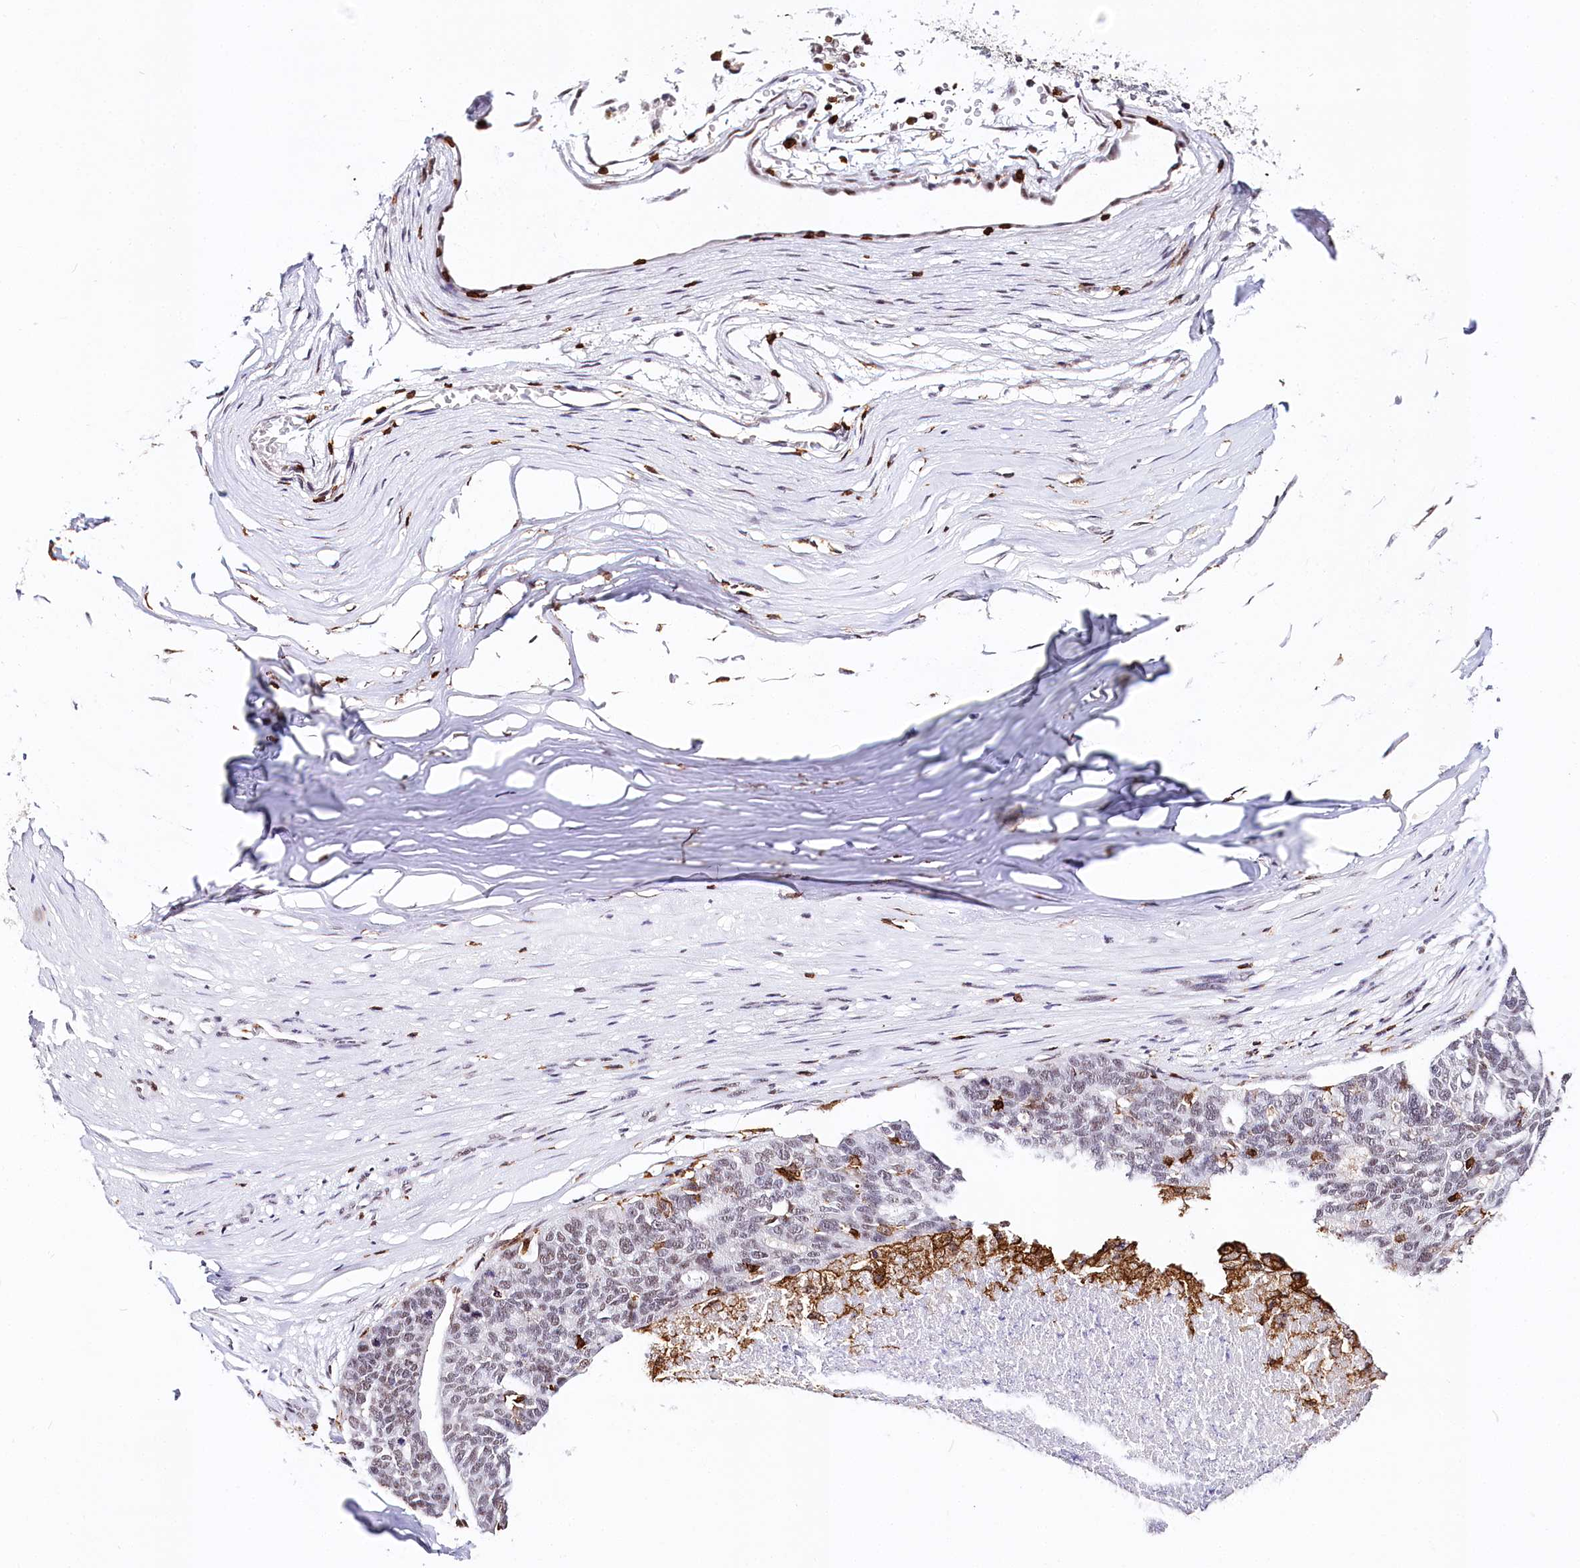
{"staining": {"intensity": "weak", "quantity": "<25%", "location": "nuclear"}, "tissue": "ovarian cancer", "cell_type": "Tumor cells", "image_type": "cancer", "snomed": [{"axis": "morphology", "description": "Cystadenocarcinoma, serous, NOS"}, {"axis": "topography", "description": "Ovary"}], "caption": "Immunohistochemistry of serous cystadenocarcinoma (ovarian) exhibits no positivity in tumor cells.", "gene": "BARD1", "patient": {"sex": "female", "age": 59}}